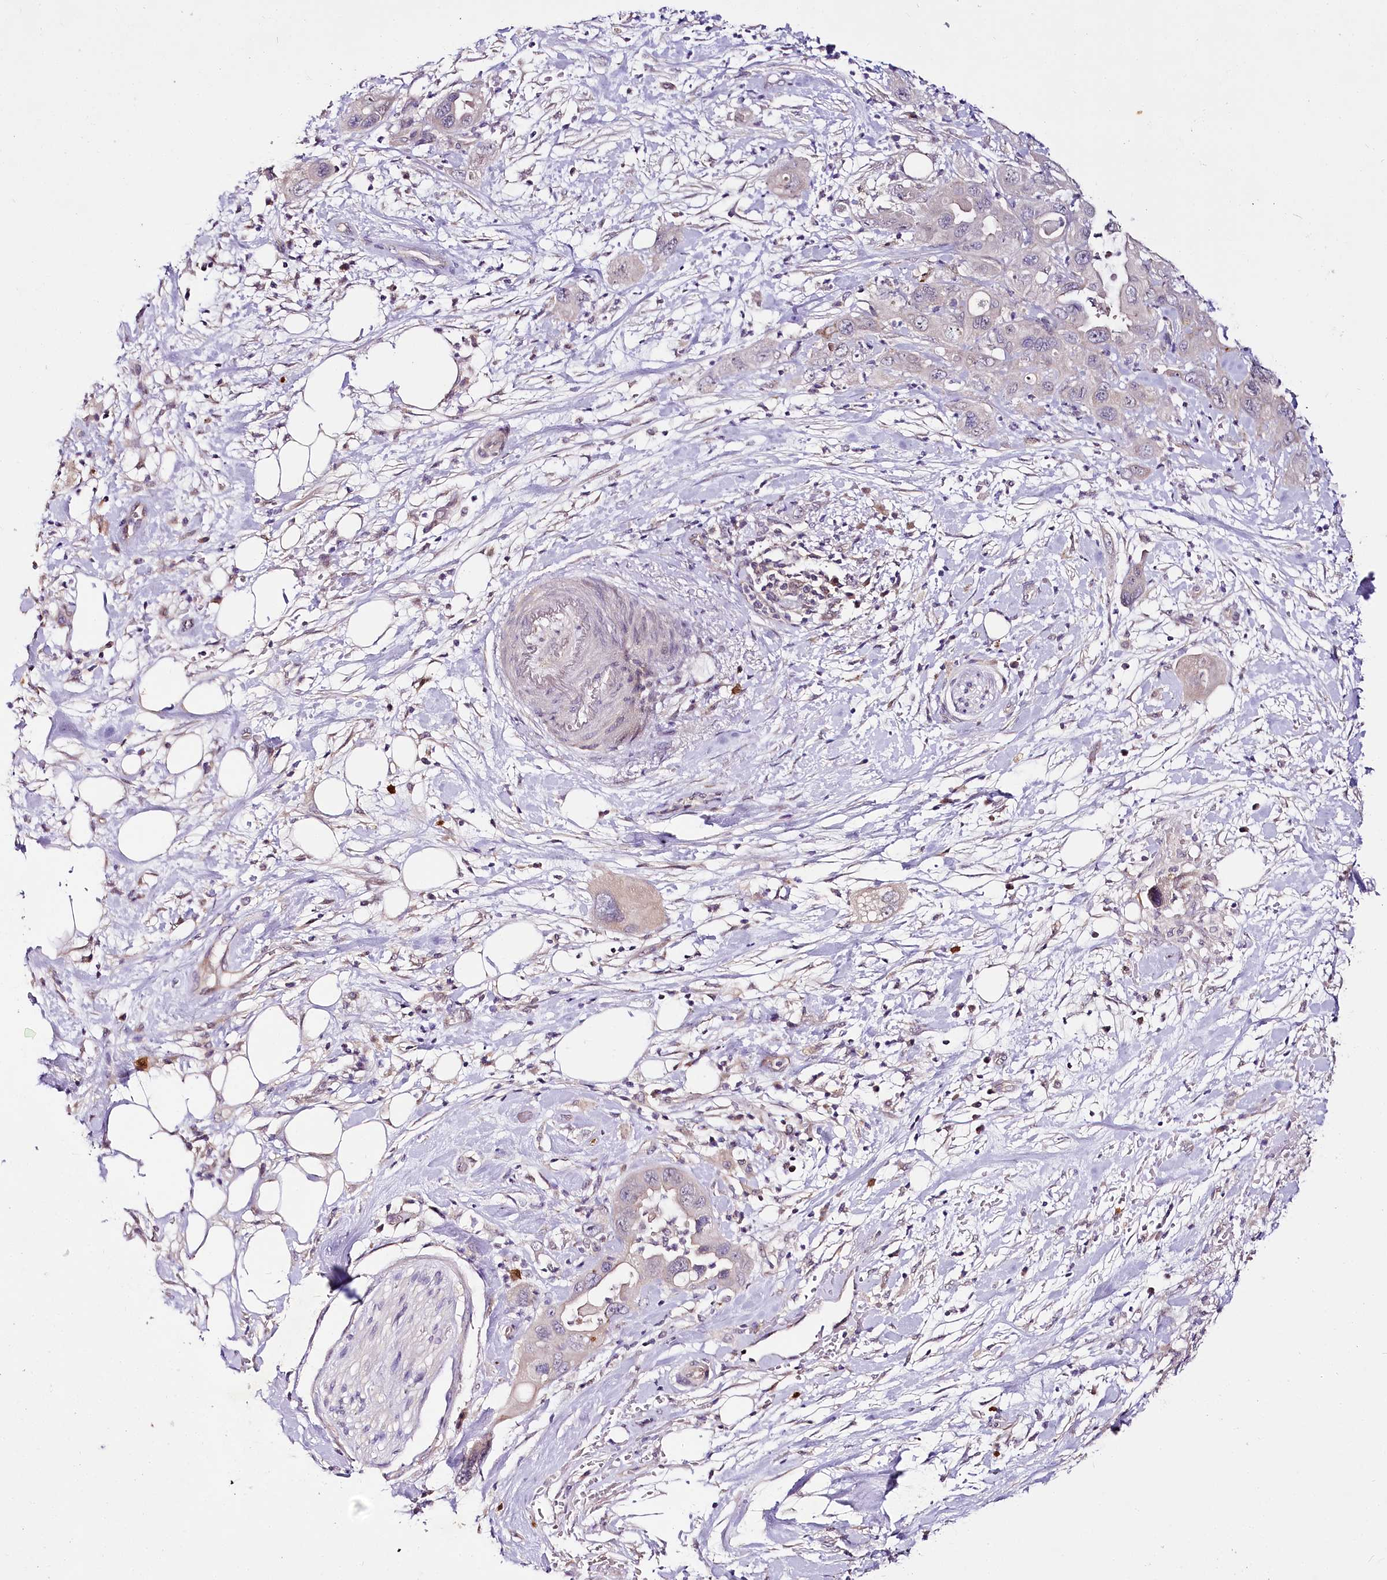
{"staining": {"intensity": "negative", "quantity": "none", "location": "none"}, "tissue": "pancreatic cancer", "cell_type": "Tumor cells", "image_type": "cancer", "snomed": [{"axis": "morphology", "description": "Adenocarcinoma, NOS"}, {"axis": "topography", "description": "Pancreas"}], "caption": "Immunohistochemistry of pancreatic cancer (adenocarcinoma) shows no staining in tumor cells. (DAB (3,3'-diaminobenzidine) immunohistochemistry visualized using brightfield microscopy, high magnification).", "gene": "VWA5A", "patient": {"sex": "female", "age": 71}}